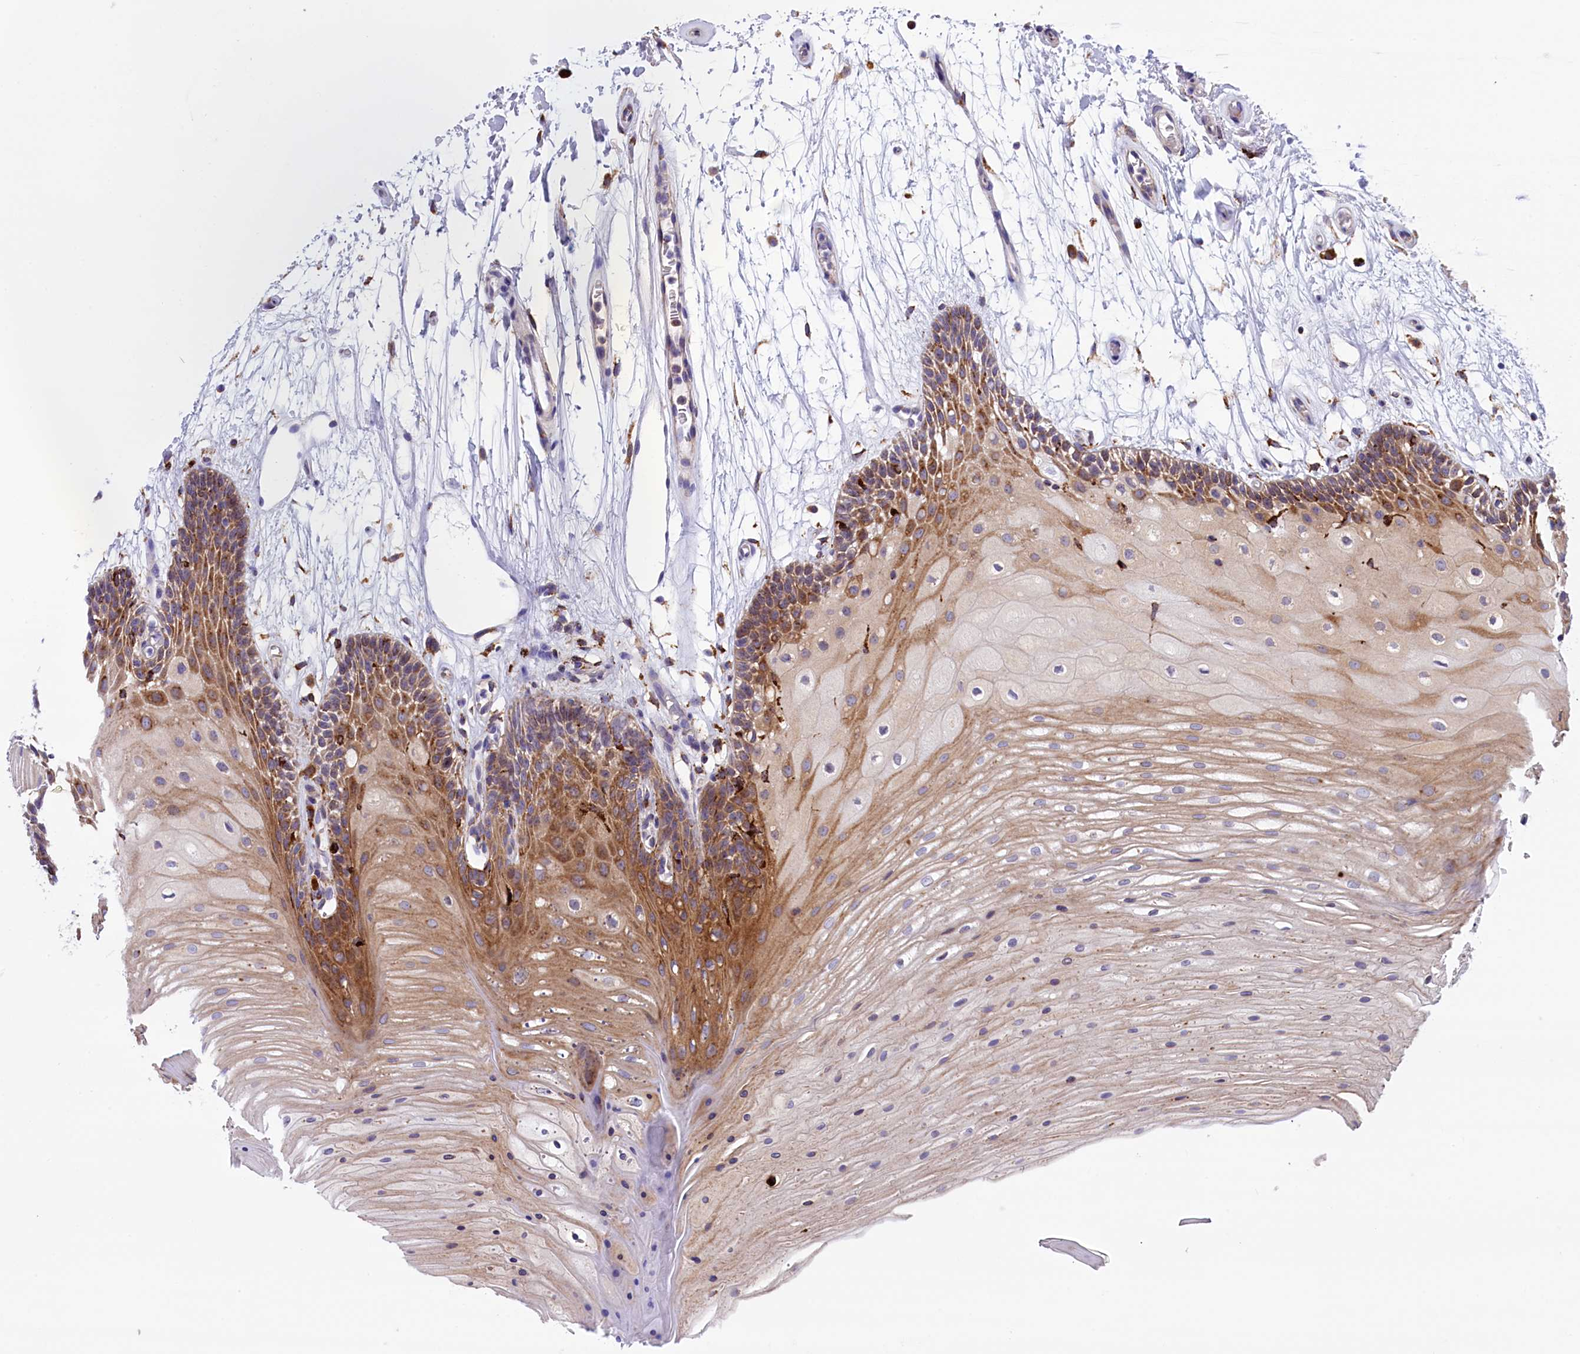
{"staining": {"intensity": "moderate", "quantity": "25%-75%", "location": "cytoplasmic/membranous"}, "tissue": "oral mucosa", "cell_type": "Squamous epithelial cells", "image_type": "normal", "snomed": [{"axis": "morphology", "description": "Normal tissue, NOS"}, {"axis": "topography", "description": "Oral tissue"}], "caption": "High-power microscopy captured an immunohistochemistry (IHC) image of unremarkable oral mucosa, revealing moderate cytoplasmic/membranous staining in approximately 25%-75% of squamous epithelial cells. (DAB = brown stain, brightfield microscopy at high magnification).", "gene": "MAN2B1", "patient": {"sex": "female", "age": 80}}